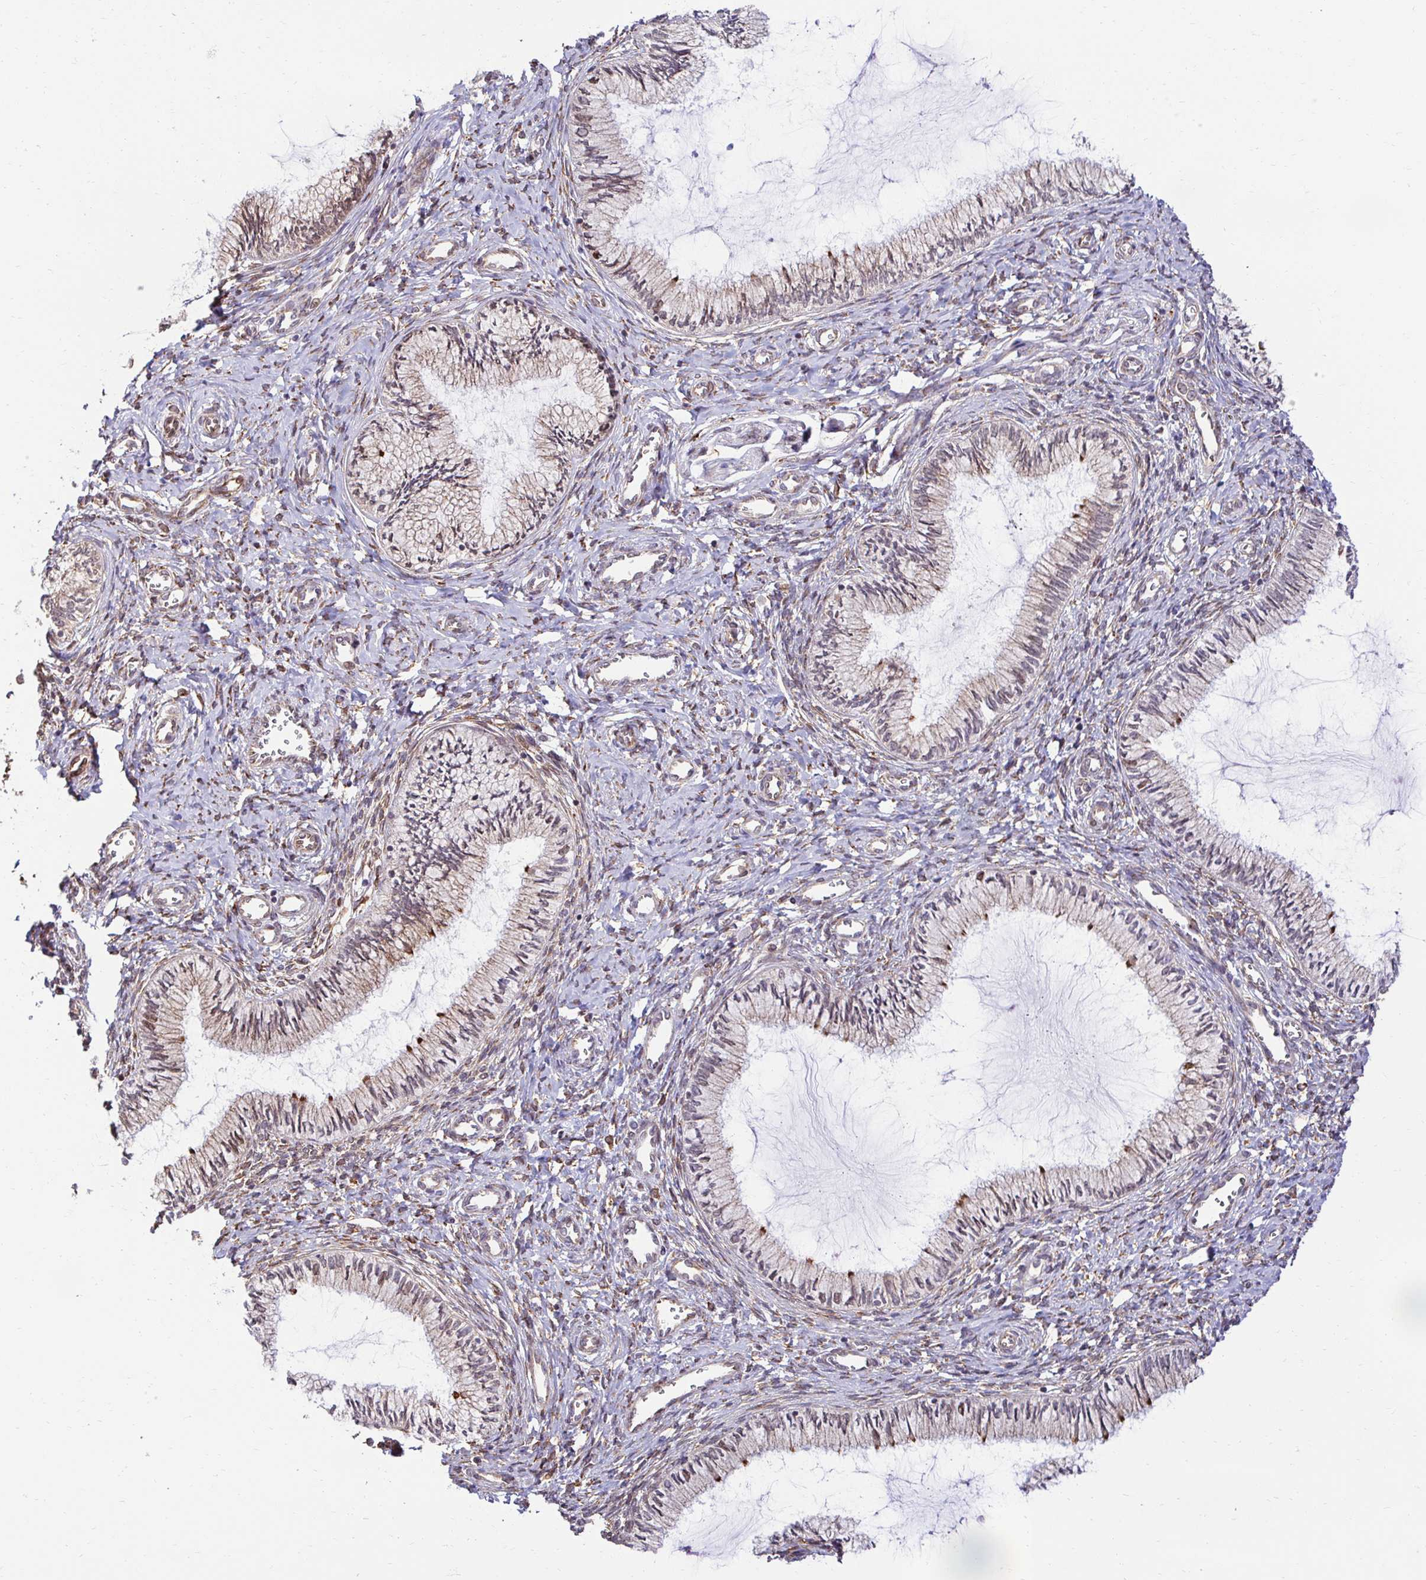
{"staining": {"intensity": "moderate", "quantity": "25%-75%", "location": "cytoplasmic/membranous"}, "tissue": "cervix", "cell_type": "Glandular cells", "image_type": "normal", "snomed": [{"axis": "morphology", "description": "Normal tissue, NOS"}, {"axis": "topography", "description": "Cervix"}], "caption": "IHC of normal cervix demonstrates medium levels of moderate cytoplasmic/membranous staining in about 25%-75% of glandular cells.", "gene": "HPS1", "patient": {"sex": "female", "age": 24}}